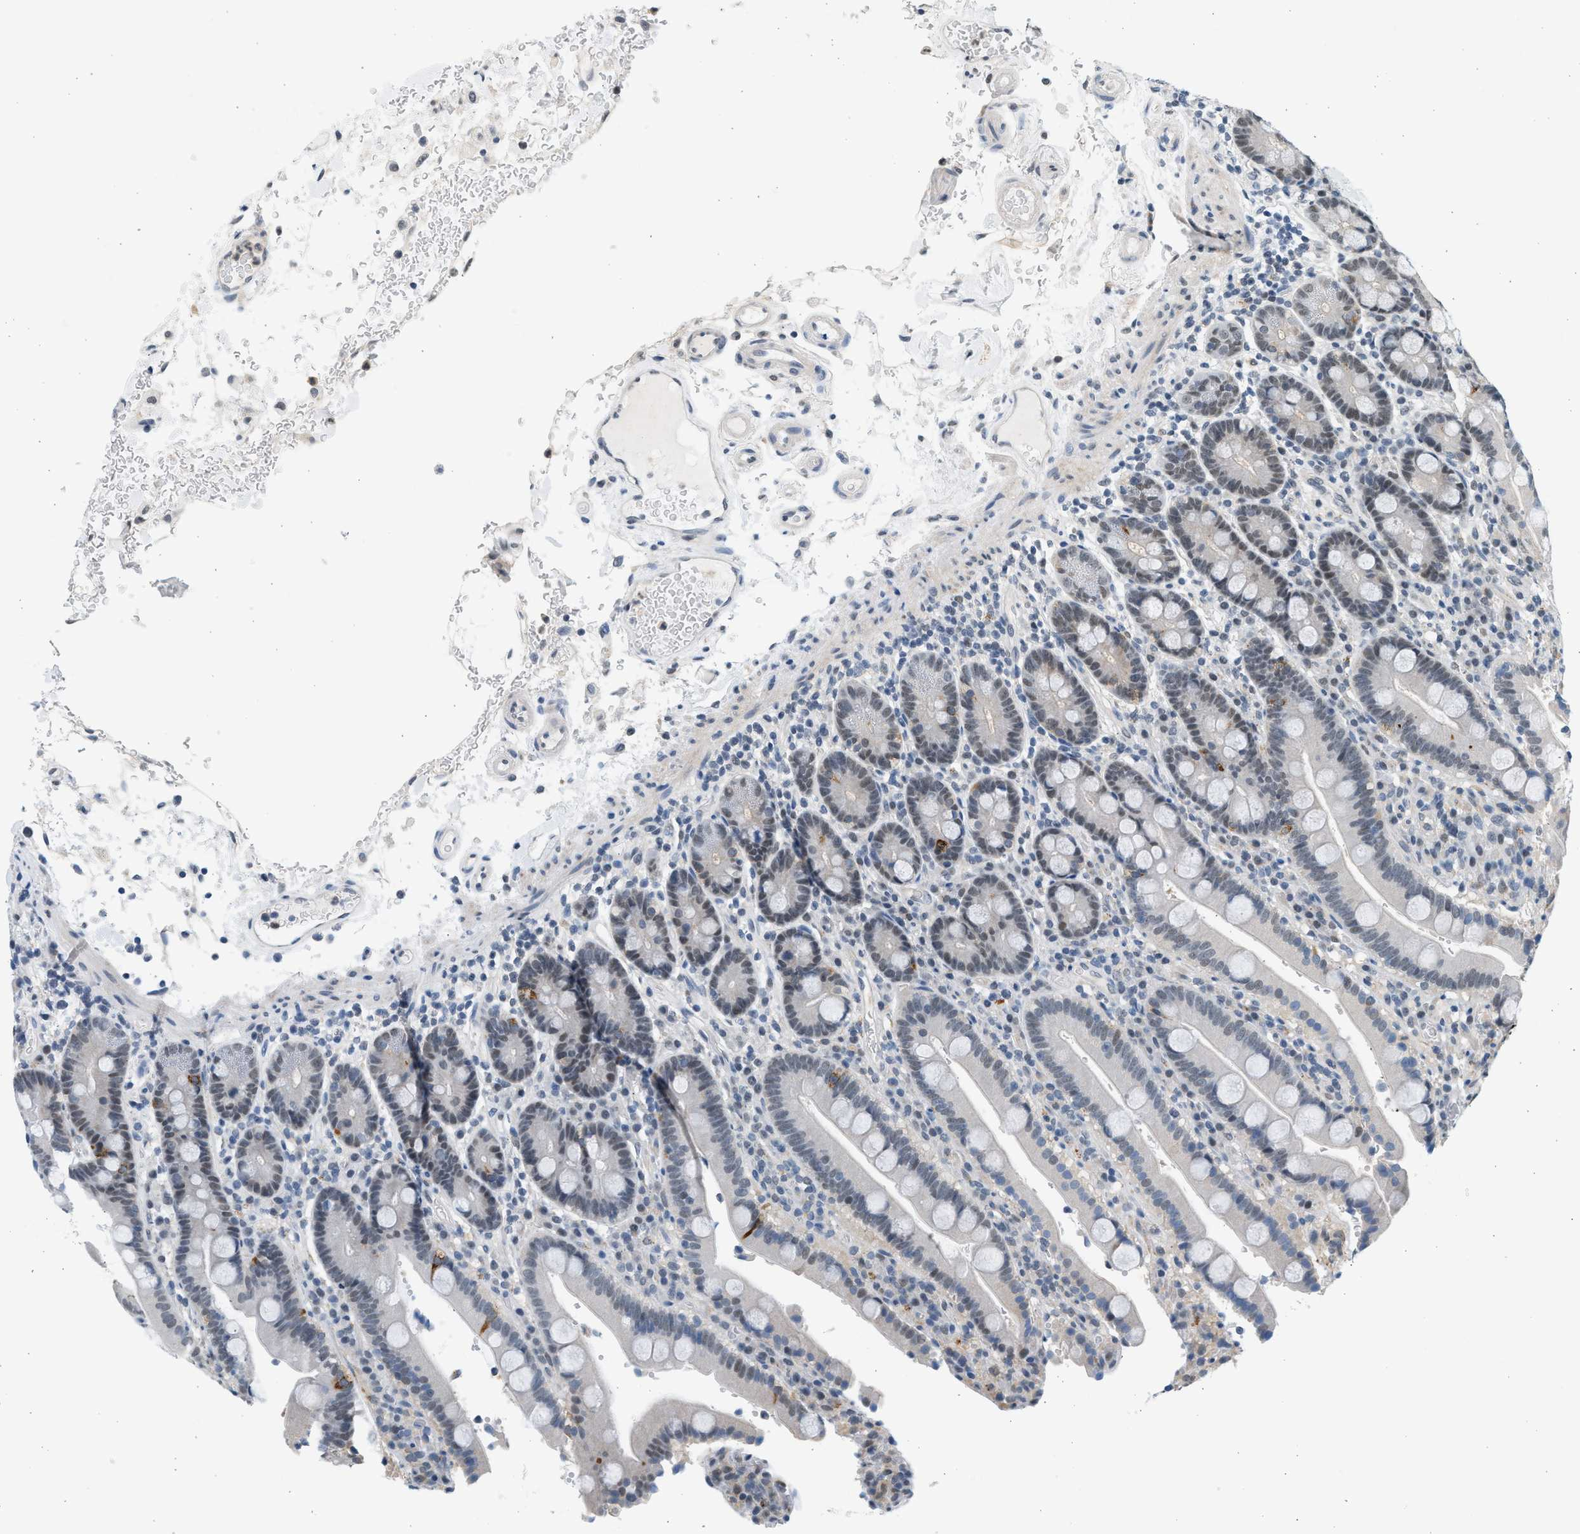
{"staining": {"intensity": "weak", "quantity": "25%-75%", "location": "nuclear"}, "tissue": "duodenum", "cell_type": "Glandular cells", "image_type": "normal", "snomed": [{"axis": "morphology", "description": "Normal tissue, NOS"}, {"axis": "topography", "description": "Small intestine, NOS"}], "caption": "This micrograph demonstrates benign duodenum stained with IHC to label a protein in brown. The nuclear of glandular cells show weak positivity for the protein. Nuclei are counter-stained blue.", "gene": "HIPK1", "patient": {"sex": "female", "age": 71}}